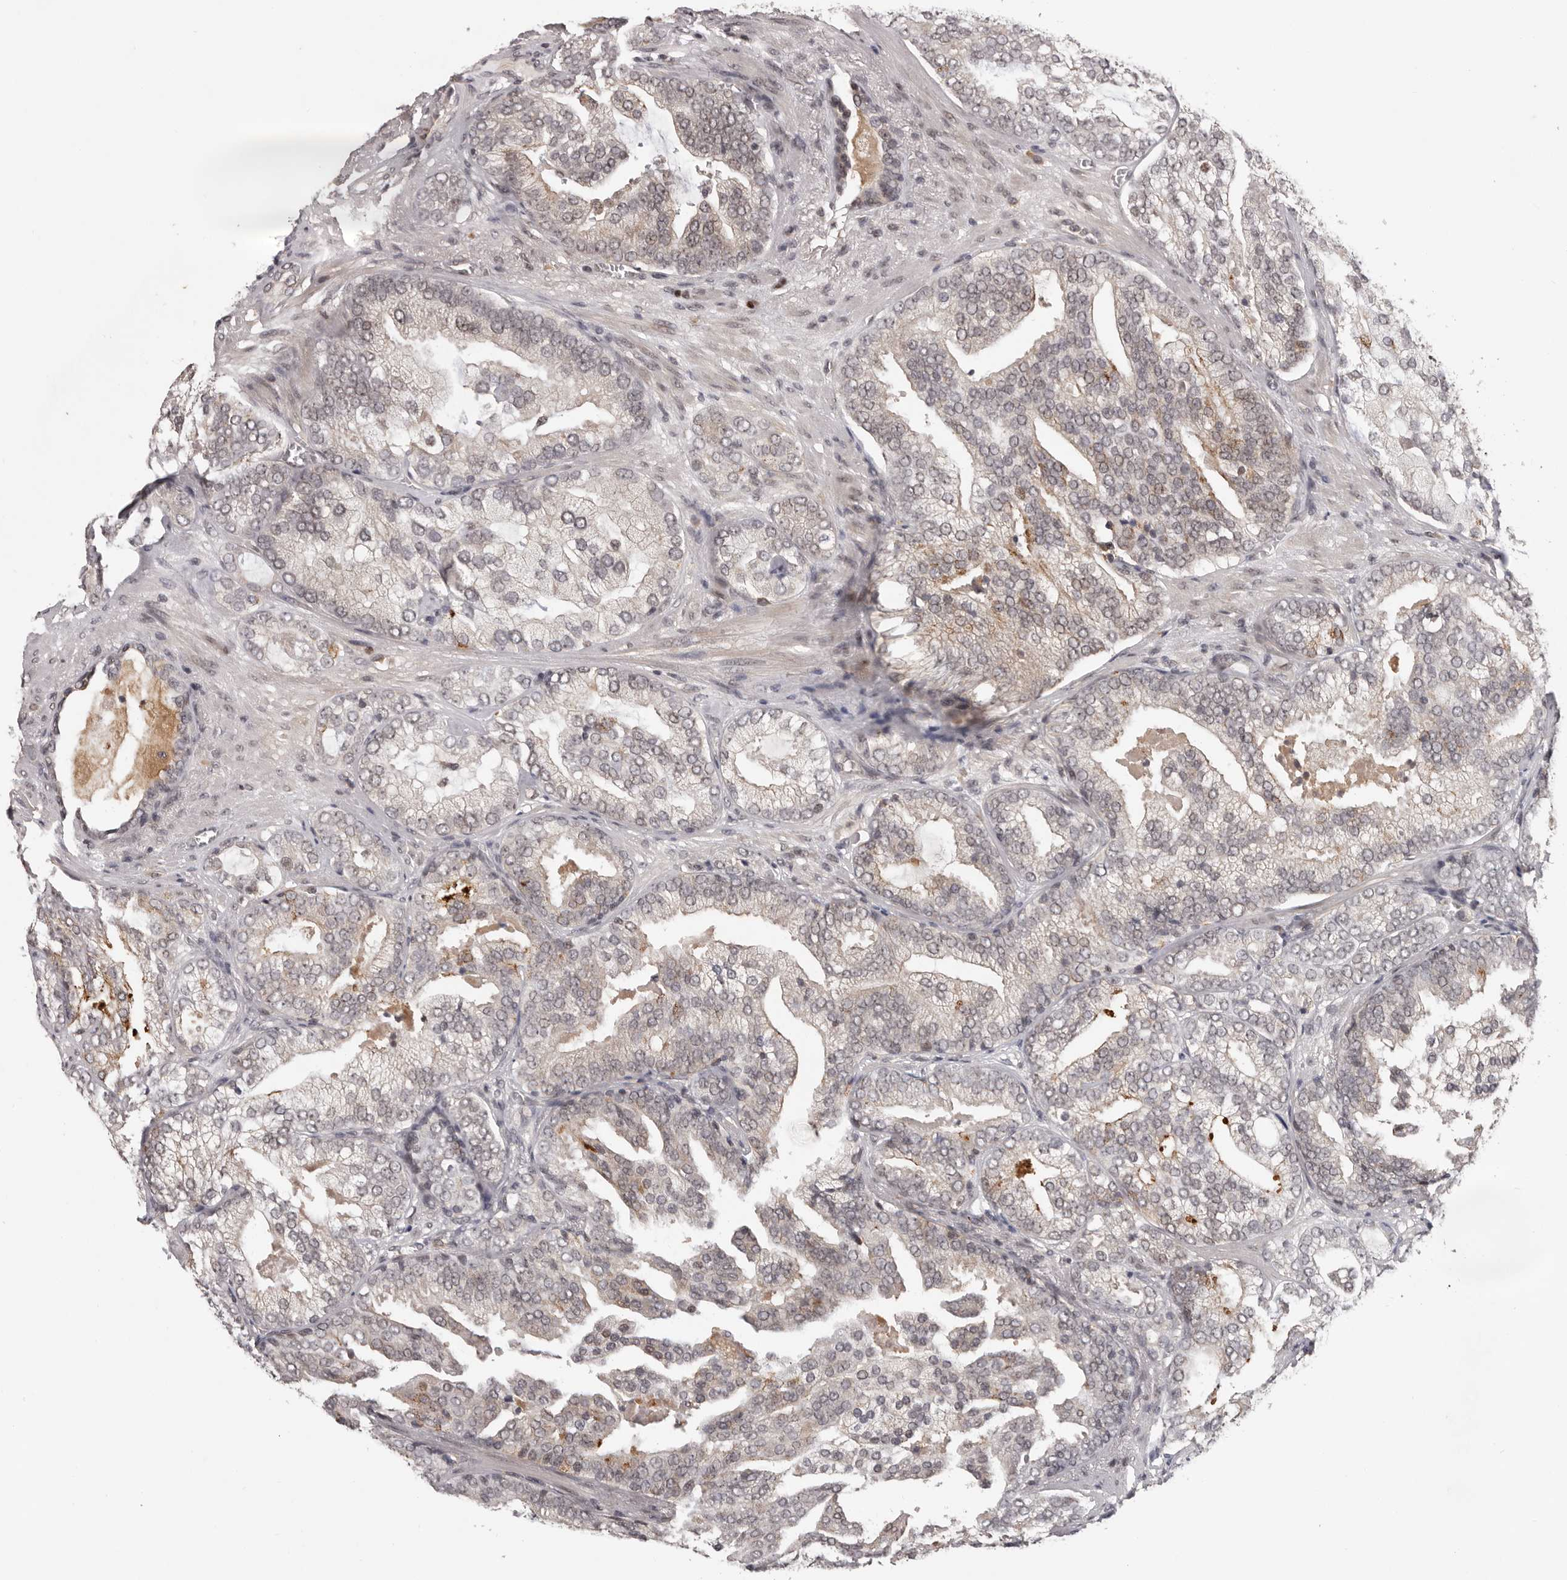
{"staining": {"intensity": "negative", "quantity": "none", "location": "none"}, "tissue": "prostate cancer", "cell_type": "Tumor cells", "image_type": "cancer", "snomed": [{"axis": "morphology", "description": "Normal morphology"}, {"axis": "morphology", "description": "Adenocarcinoma, Low grade"}, {"axis": "topography", "description": "Prostate"}], "caption": "The image displays no significant positivity in tumor cells of low-grade adenocarcinoma (prostate).", "gene": "TBX5", "patient": {"sex": "male", "age": 72}}